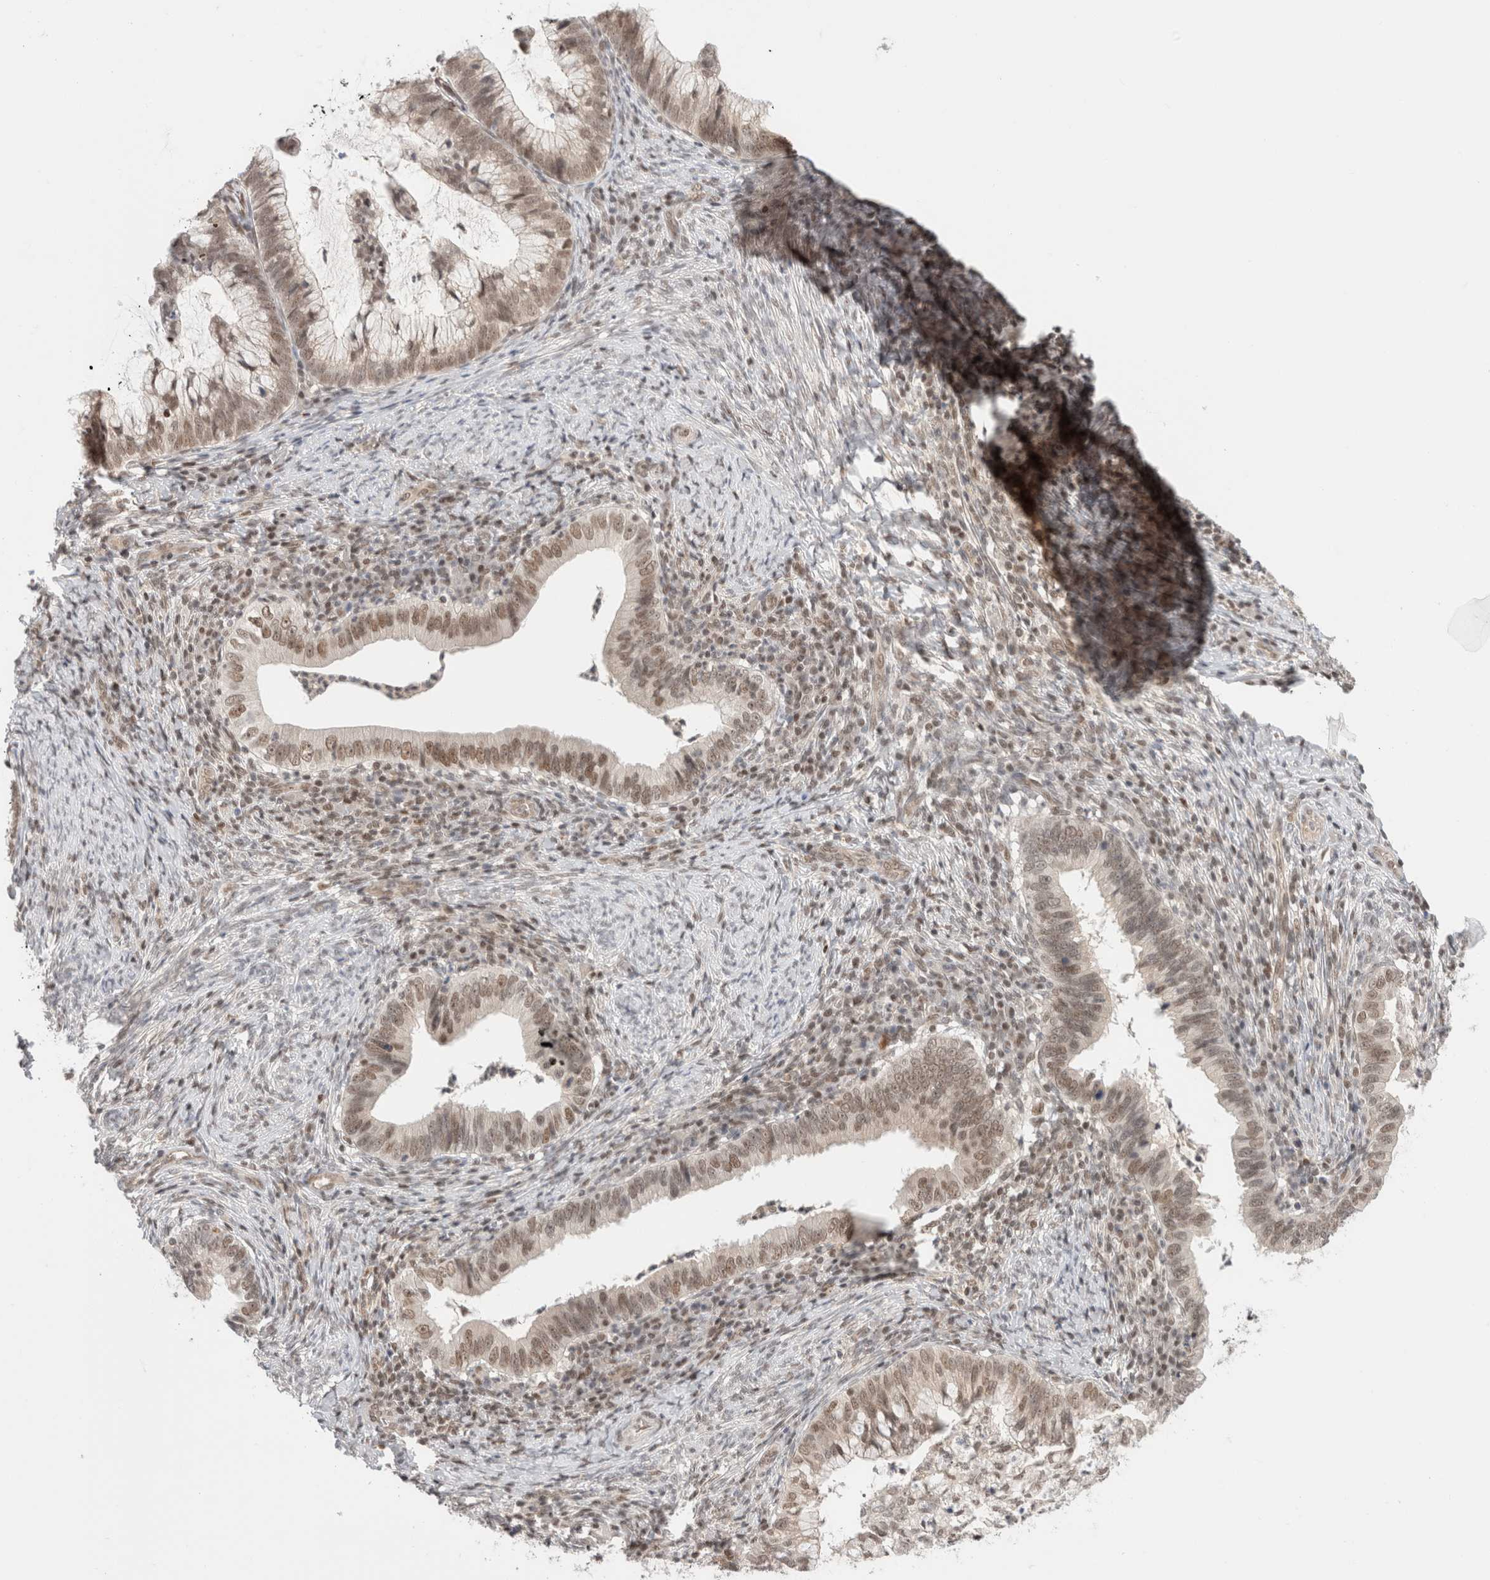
{"staining": {"intensity": "weak", "quantity": ">75%", "location": "nuclear"}, "tissue": "cervical cancer", "cell_type": "Tumor cells", "image_type": "cancer", "snomed": [{"axis": "morphology", "description": "Adenocarcinoma, NOS"}, {"axis": "topography", "description": "Cervix"}], "caption": "Cervical adenocarcinoma stained with DAB (3,3'-diaminobenzidine) immunohistochemistry (IHC) reveals low levels of weak nuclear staining in about >75% of tumor cells. (Stains: DAB in brown, nuclei in blue, Microscopy: brightfield microscopy at high magnification).", "gene": "GATAD2A", "patient": {"sex": "female", "age": 36}}